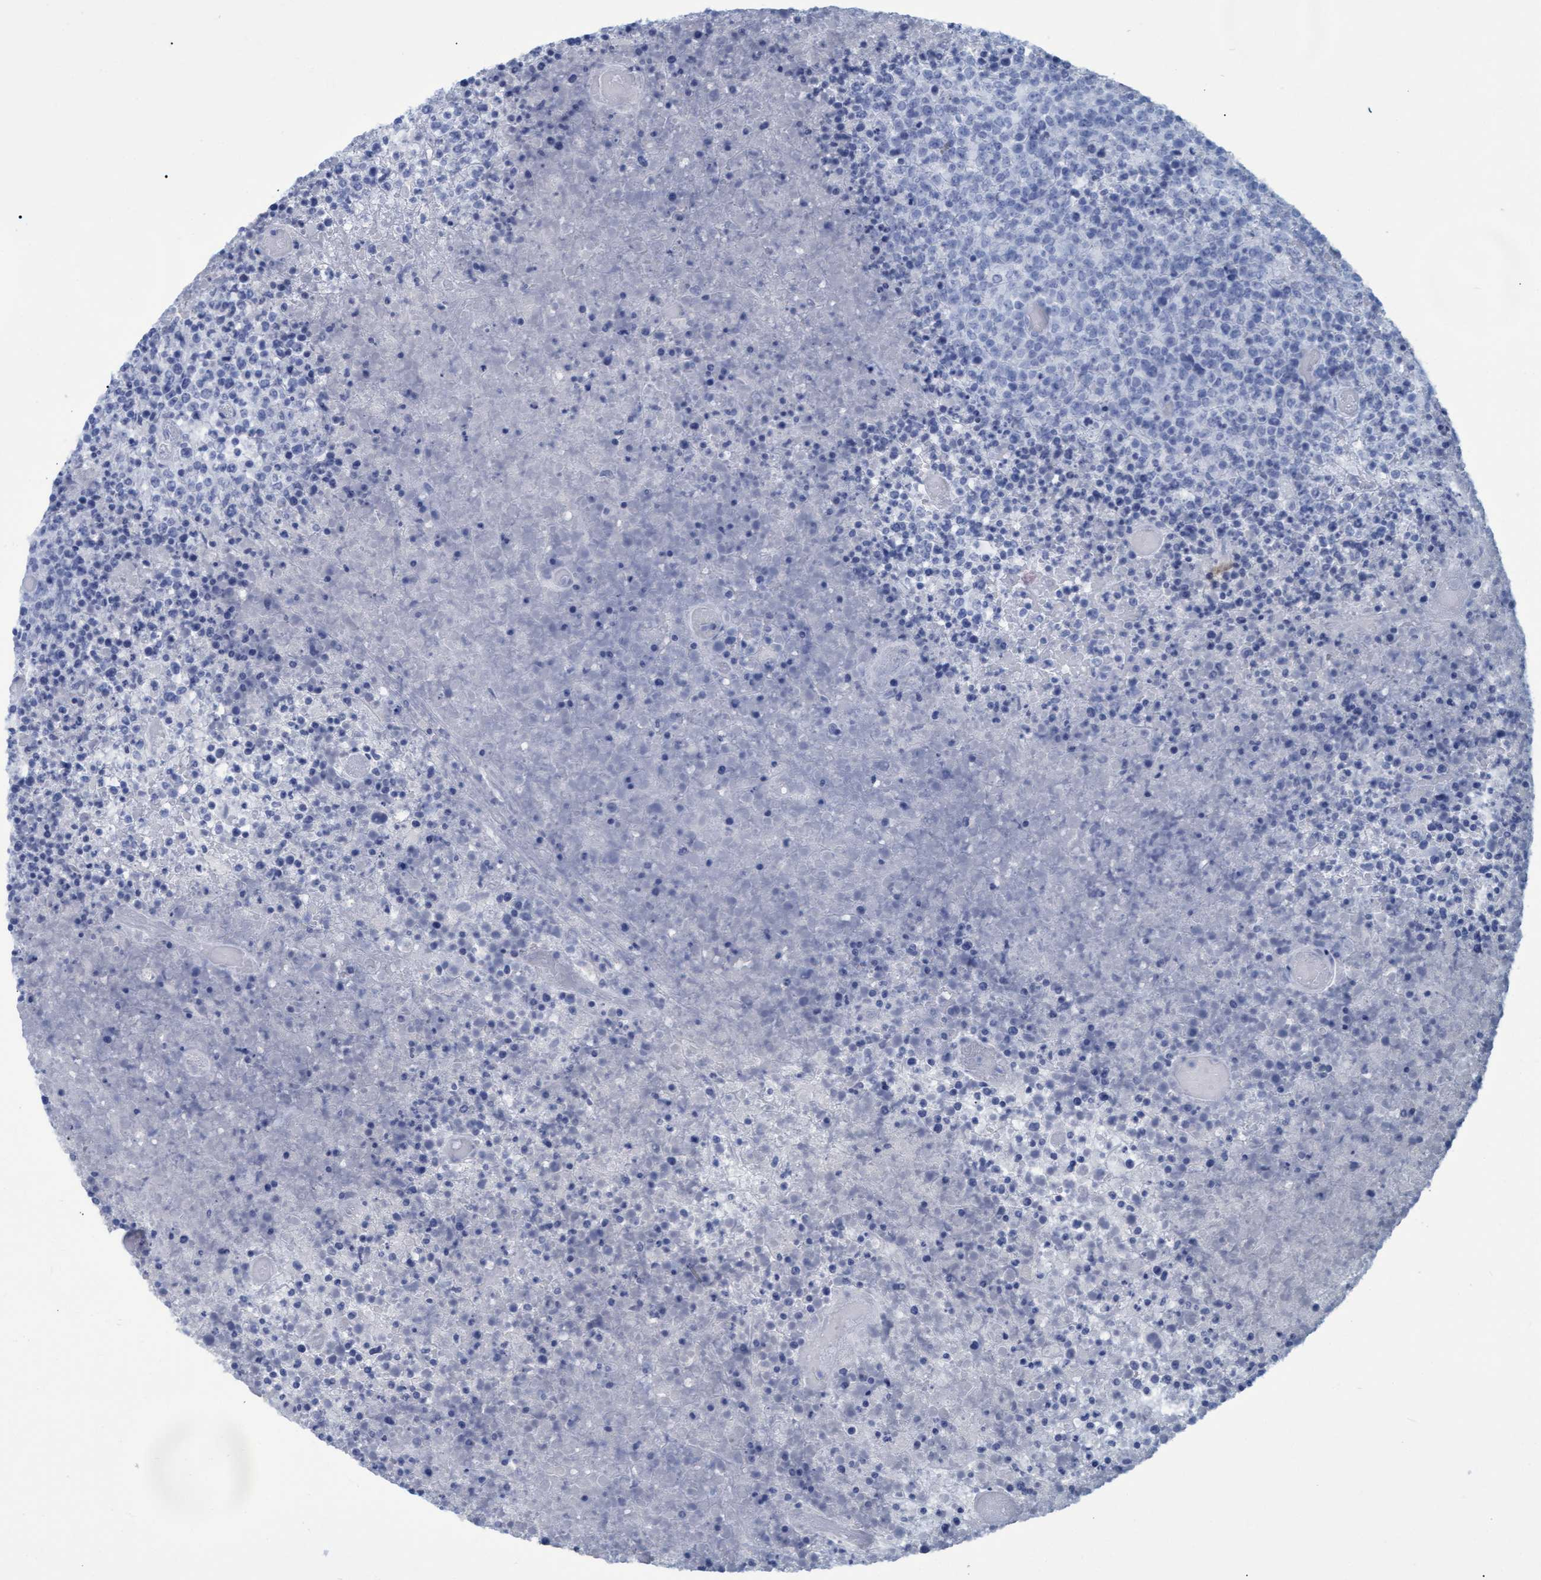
{"staining": {"intensity": "negative", "quantity": "none", "location": "none"}, "tissue": "lymphoma", "cell_type": "Tumor cells", "image_type": "cancer", "snomed": [{"axis": "morphology", "description": "Malignant lymphoma, non-Hodgkin's type, High grade"}, {"axis": "topography", "description": "Lymph node"}], "caption": "Tumor cells show no significant staining in high-grade malignant lymphoma, non-Hodgkin's type.", "gene": "GALC", "patient": {"sex": "male", "age": 13}}